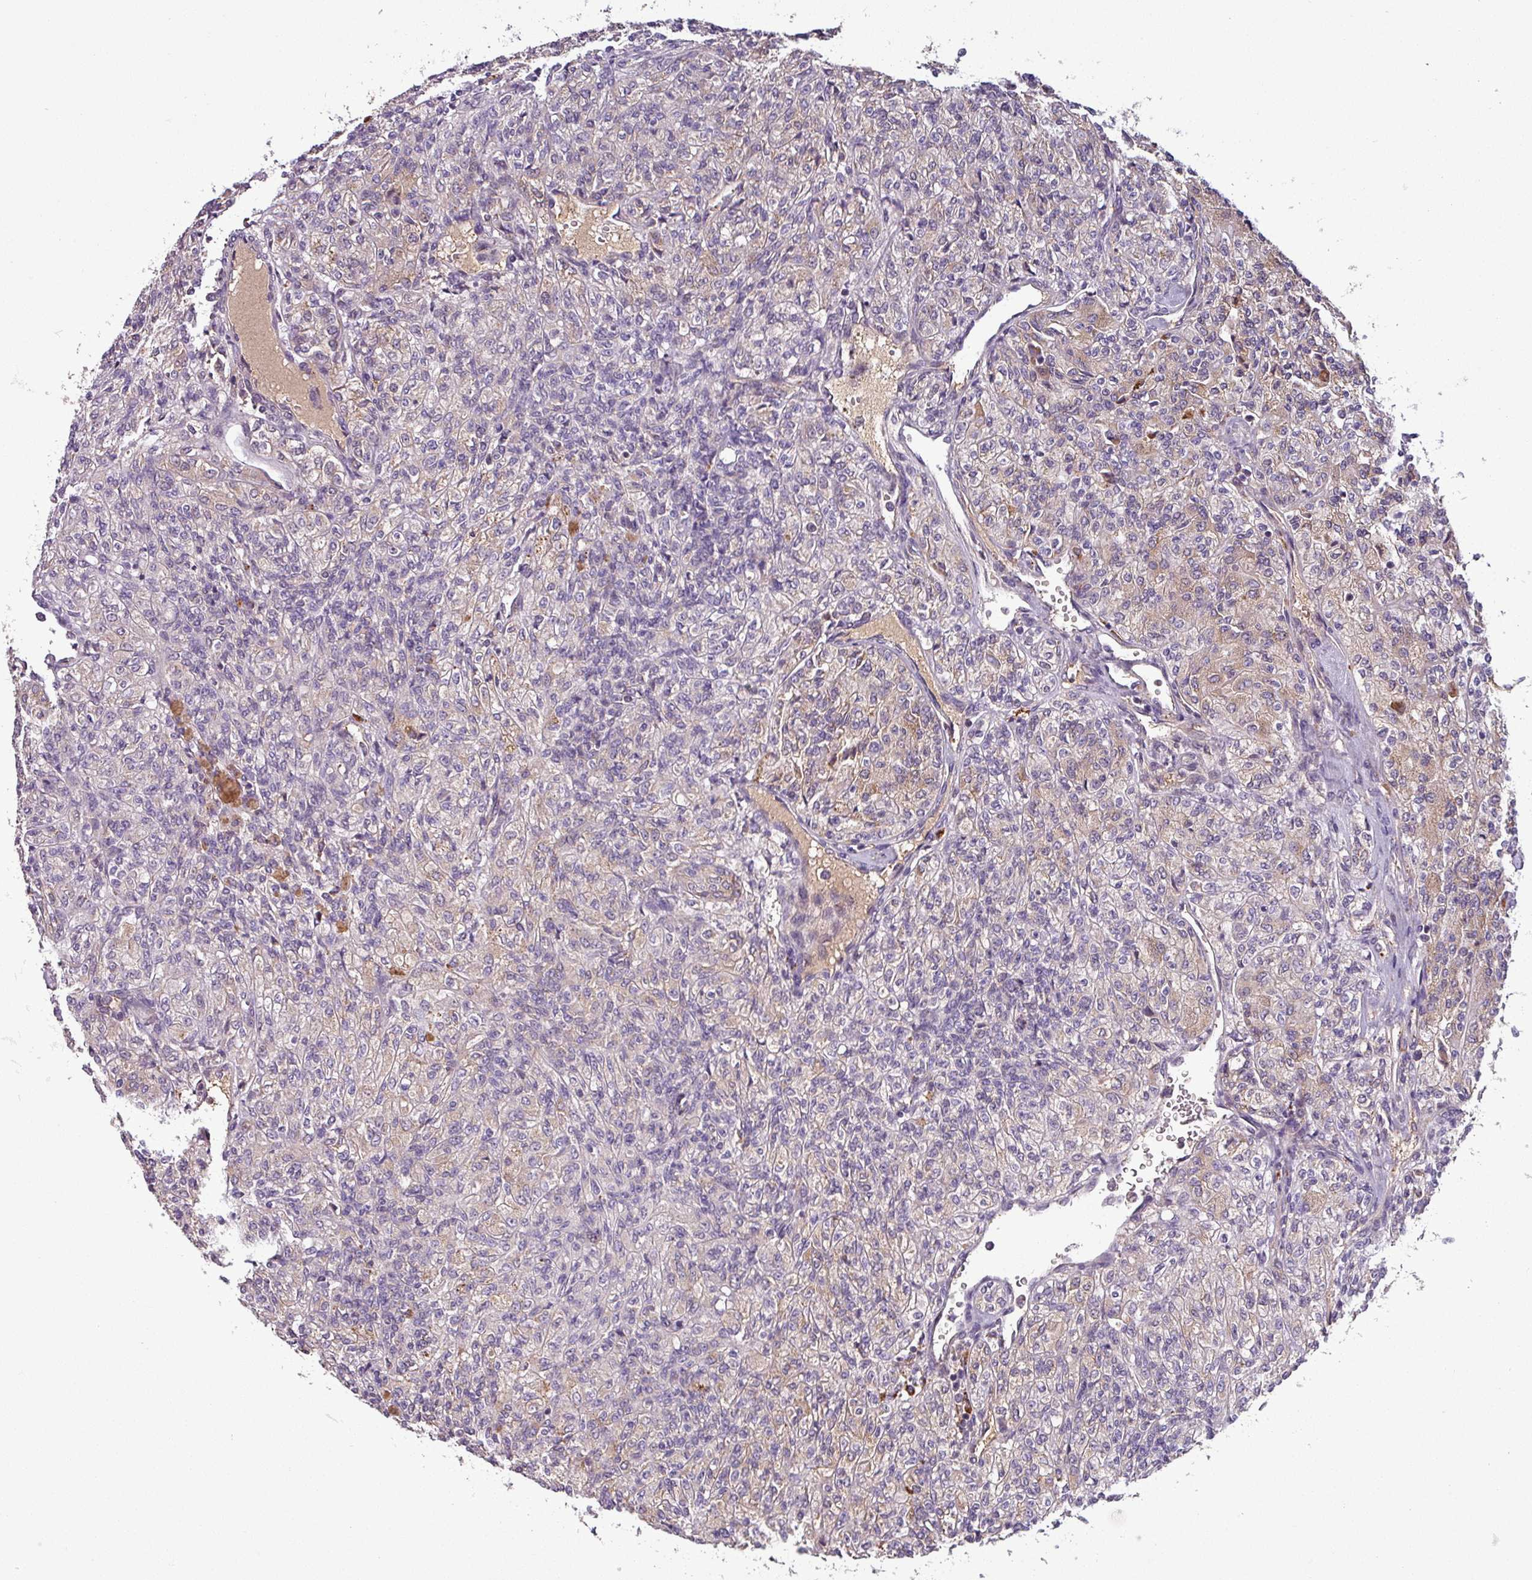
{"staining": {"intensity": "negative", "quantity": "none", "location": "none"}, "tissue": "renal cancer", "cell_type": "Tumor cells", "image_type": "cancer", "snomed": [{"axis": "morphology", "description": "Adenocarcinoma, NOS"}, {"axis": "topography", "description": "Kidney"}], "caption": "An immunohistochemistry (IHC) photomicrograph of renal adenocarcinoma is shown. There is no staining in tumor cells of renal adenocarcinoma. (Stains: DAB (3,3'-diaminobenzidine) IHC with hematoxylin counter stain, Microscopy: brightfield microscopy at high magnification).", "gene": "PUS1", "patient": {"sex": "male", "age": 77}}